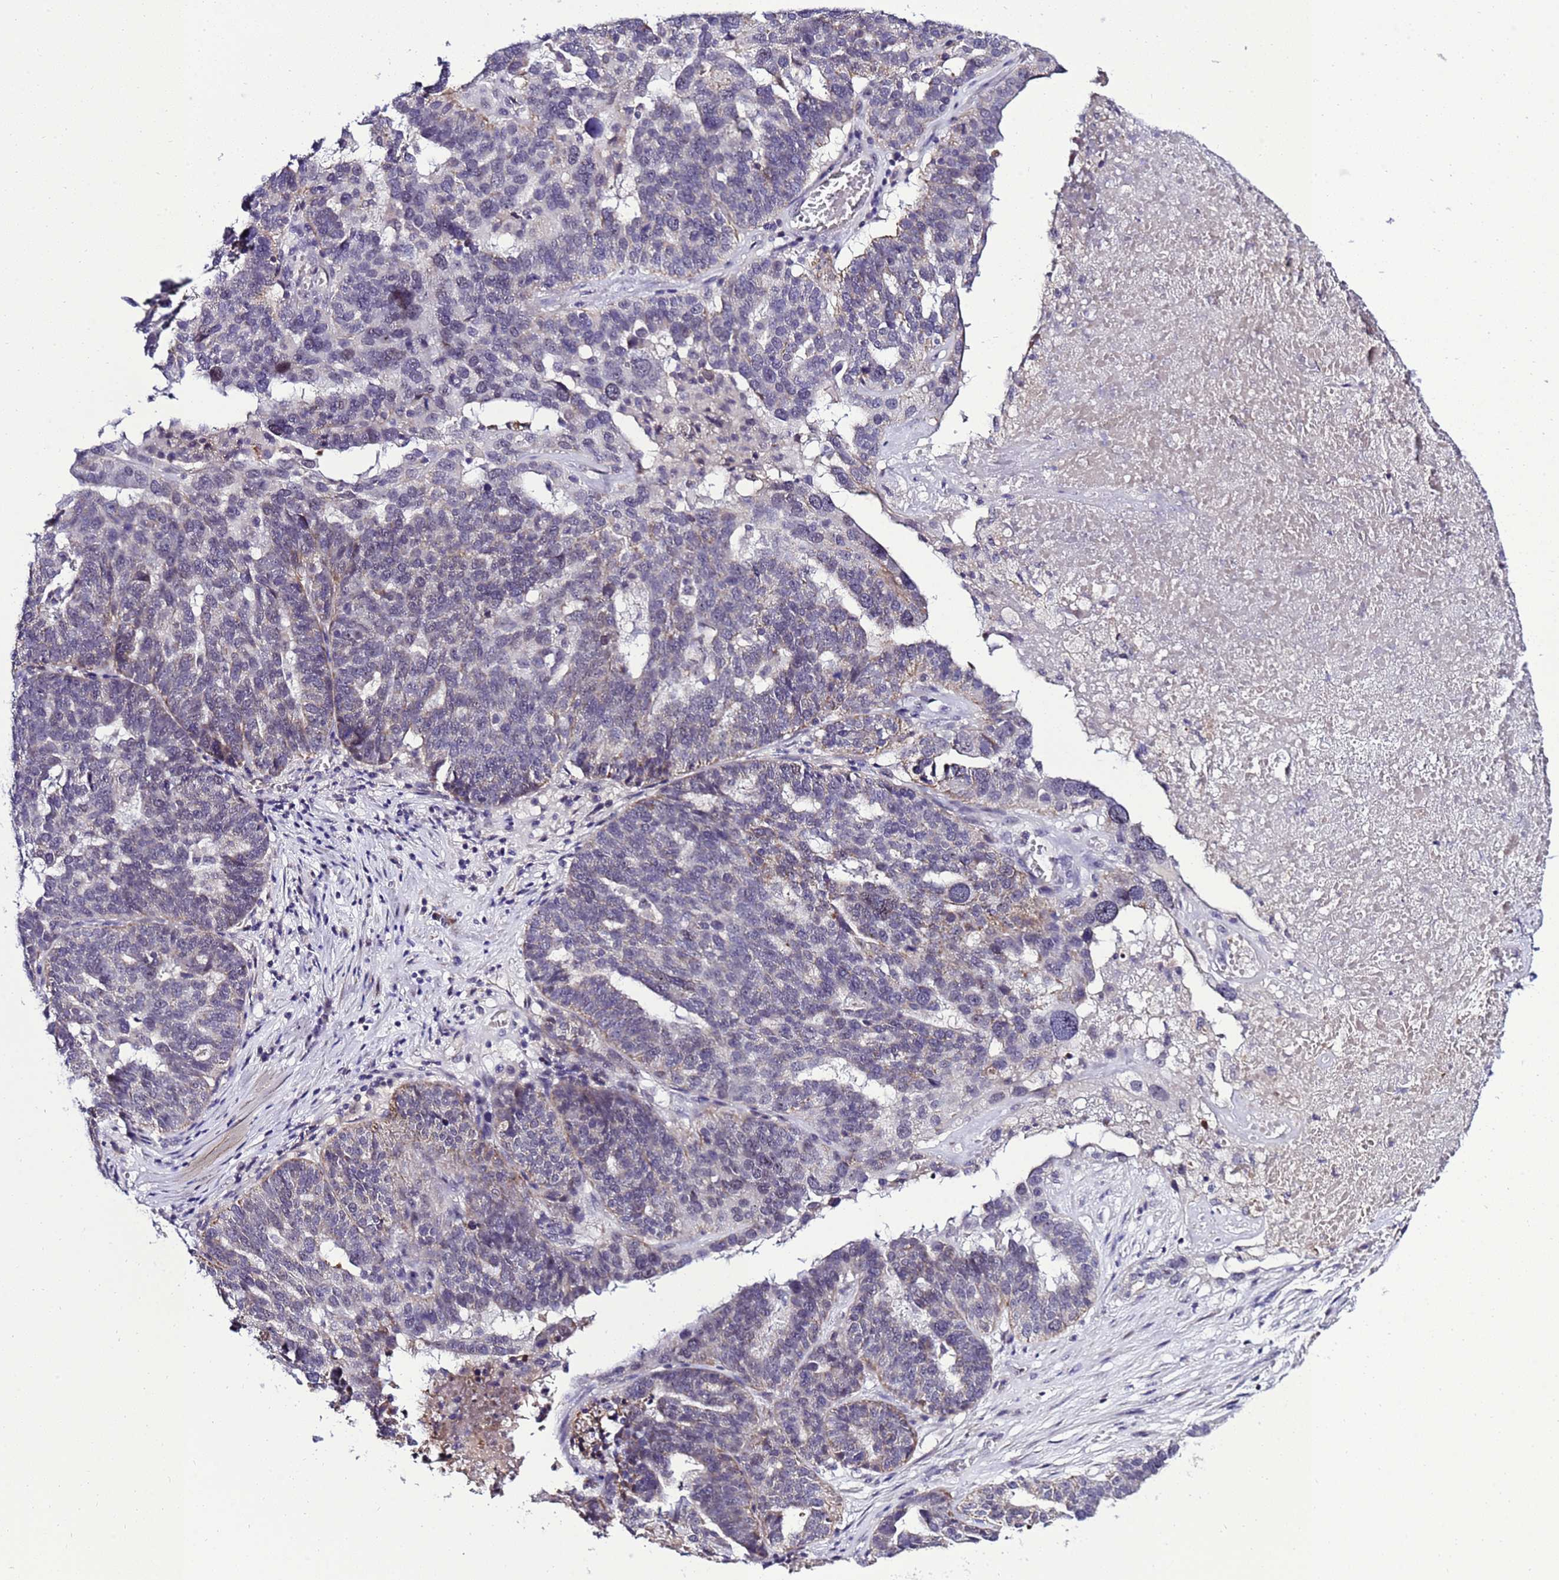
{"staining": {"intensity": "negative", "quantity": "none", "location": "none"}, "tissue": "ovarian cancer", "cell_type": "Tumor cells", "image_type": "cancer", "snomed": [{"axis": "morphology", "description": "Cystadenocarcinoma, serous, NOS"}, {"axis": "topography", "description": "Ovary"}], "caption": "High power microscopy micrograph of an IHC micrograph of ovarian cancer (serous cystadenocarcinoma), revealing no significant positivity in tumor cells.", "gene": "C19orf47", "patient": {"sex": "female", "age": 59}}